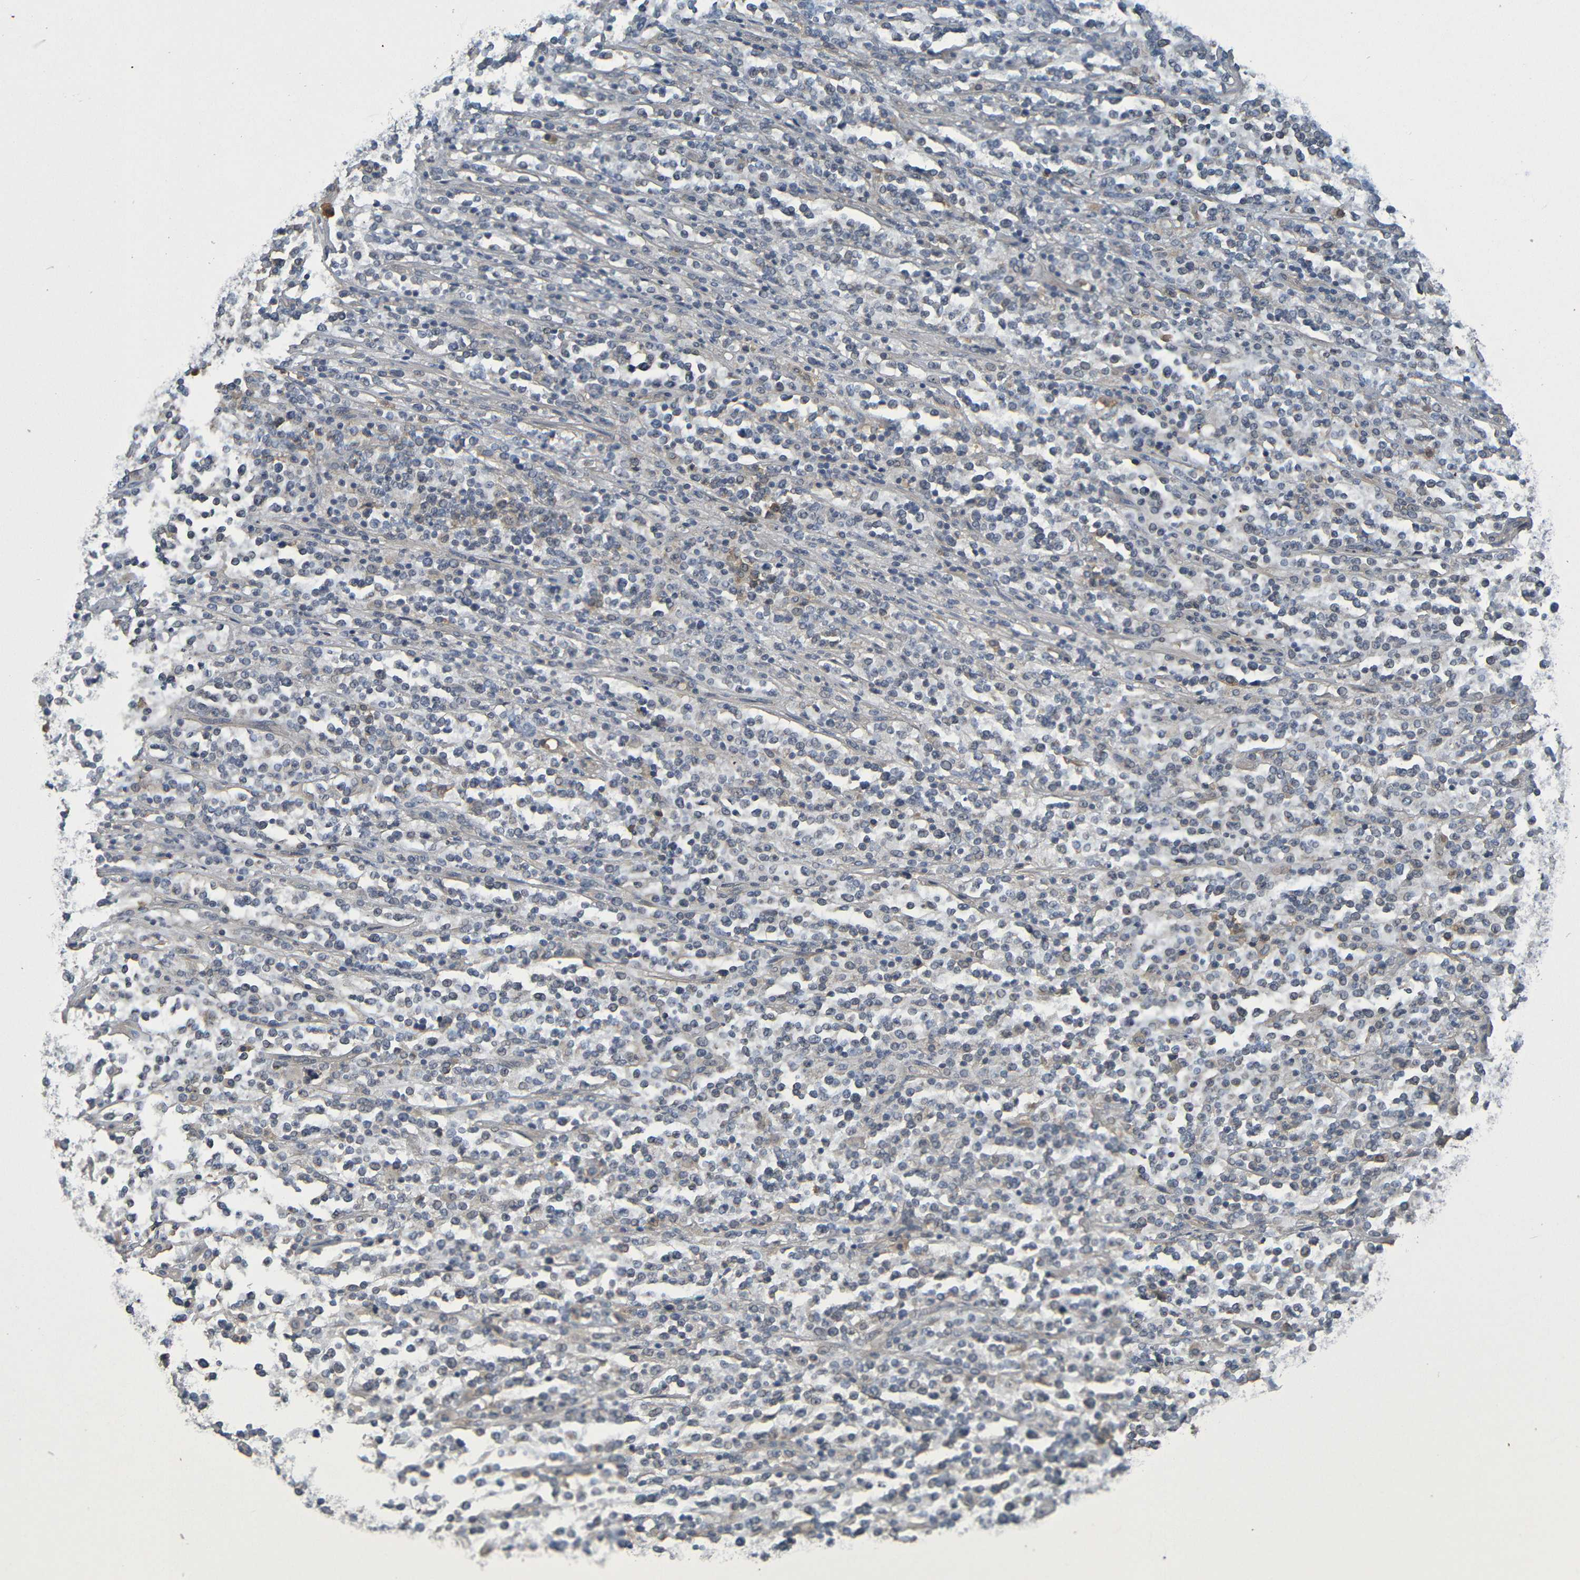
{"staining": {"intensity": "negative", "quantity": "none", "location": "none"}, "tissue": "lymphoma", "cell_type": "Tumor cells", "image_type": "cancer", "snomed": [{"axis": "morphology", "description": "Malignant lymphoma, non-Hodgkin's type, High grade"}, {"axis": "topography", "description": "Soft tissue"}], "caption": "Tumor cells are negative for brown protein staining in high-grade malignant lymphoma, non-Hodgkin's type. (DAB IHC visualized using brightfield microscopy, high magnification).", "gene": "C1QA", "patient": {"sex": "male", "age": 18}}